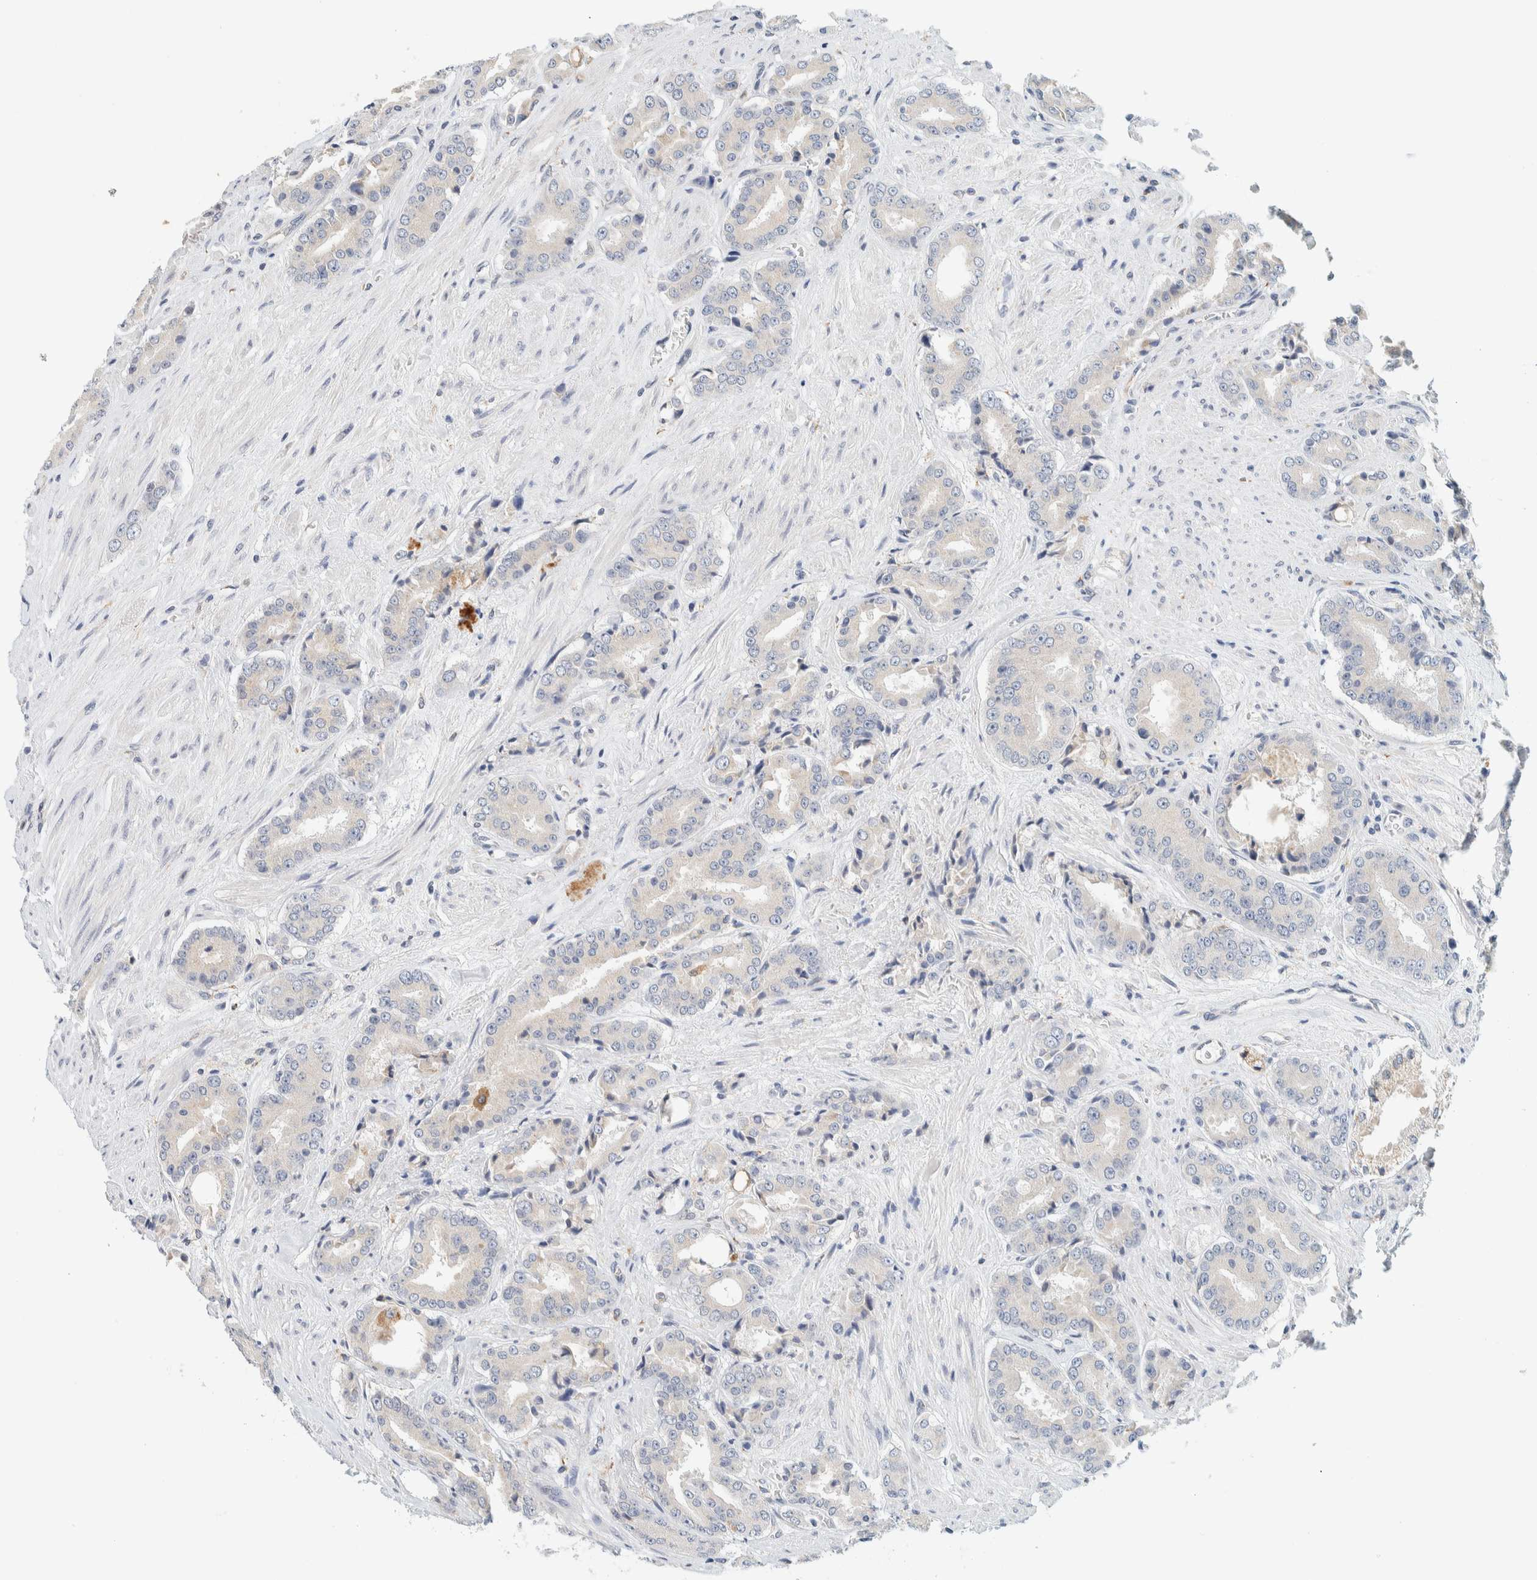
{"staining": {"intensity": "negative", "quantity": "none", "location": "none"}, "tissue": "prostate cancer", "cell_type": "Tumor cells", "image_type": "cancer", "snomed": [{"axis": "morphology", "description": "Adenocarcinoma, High grade"}, {"axis": "topography", "description": "Prostate"}], "caption": "Immunohistochemistry (IHC) image of human prostate high-grade adenocarcinoma stained for a protein (brown), which displays no positivity in tumor cells.", "gene": "SUMF2", "patient": {"sex": "male", "age": 71}}